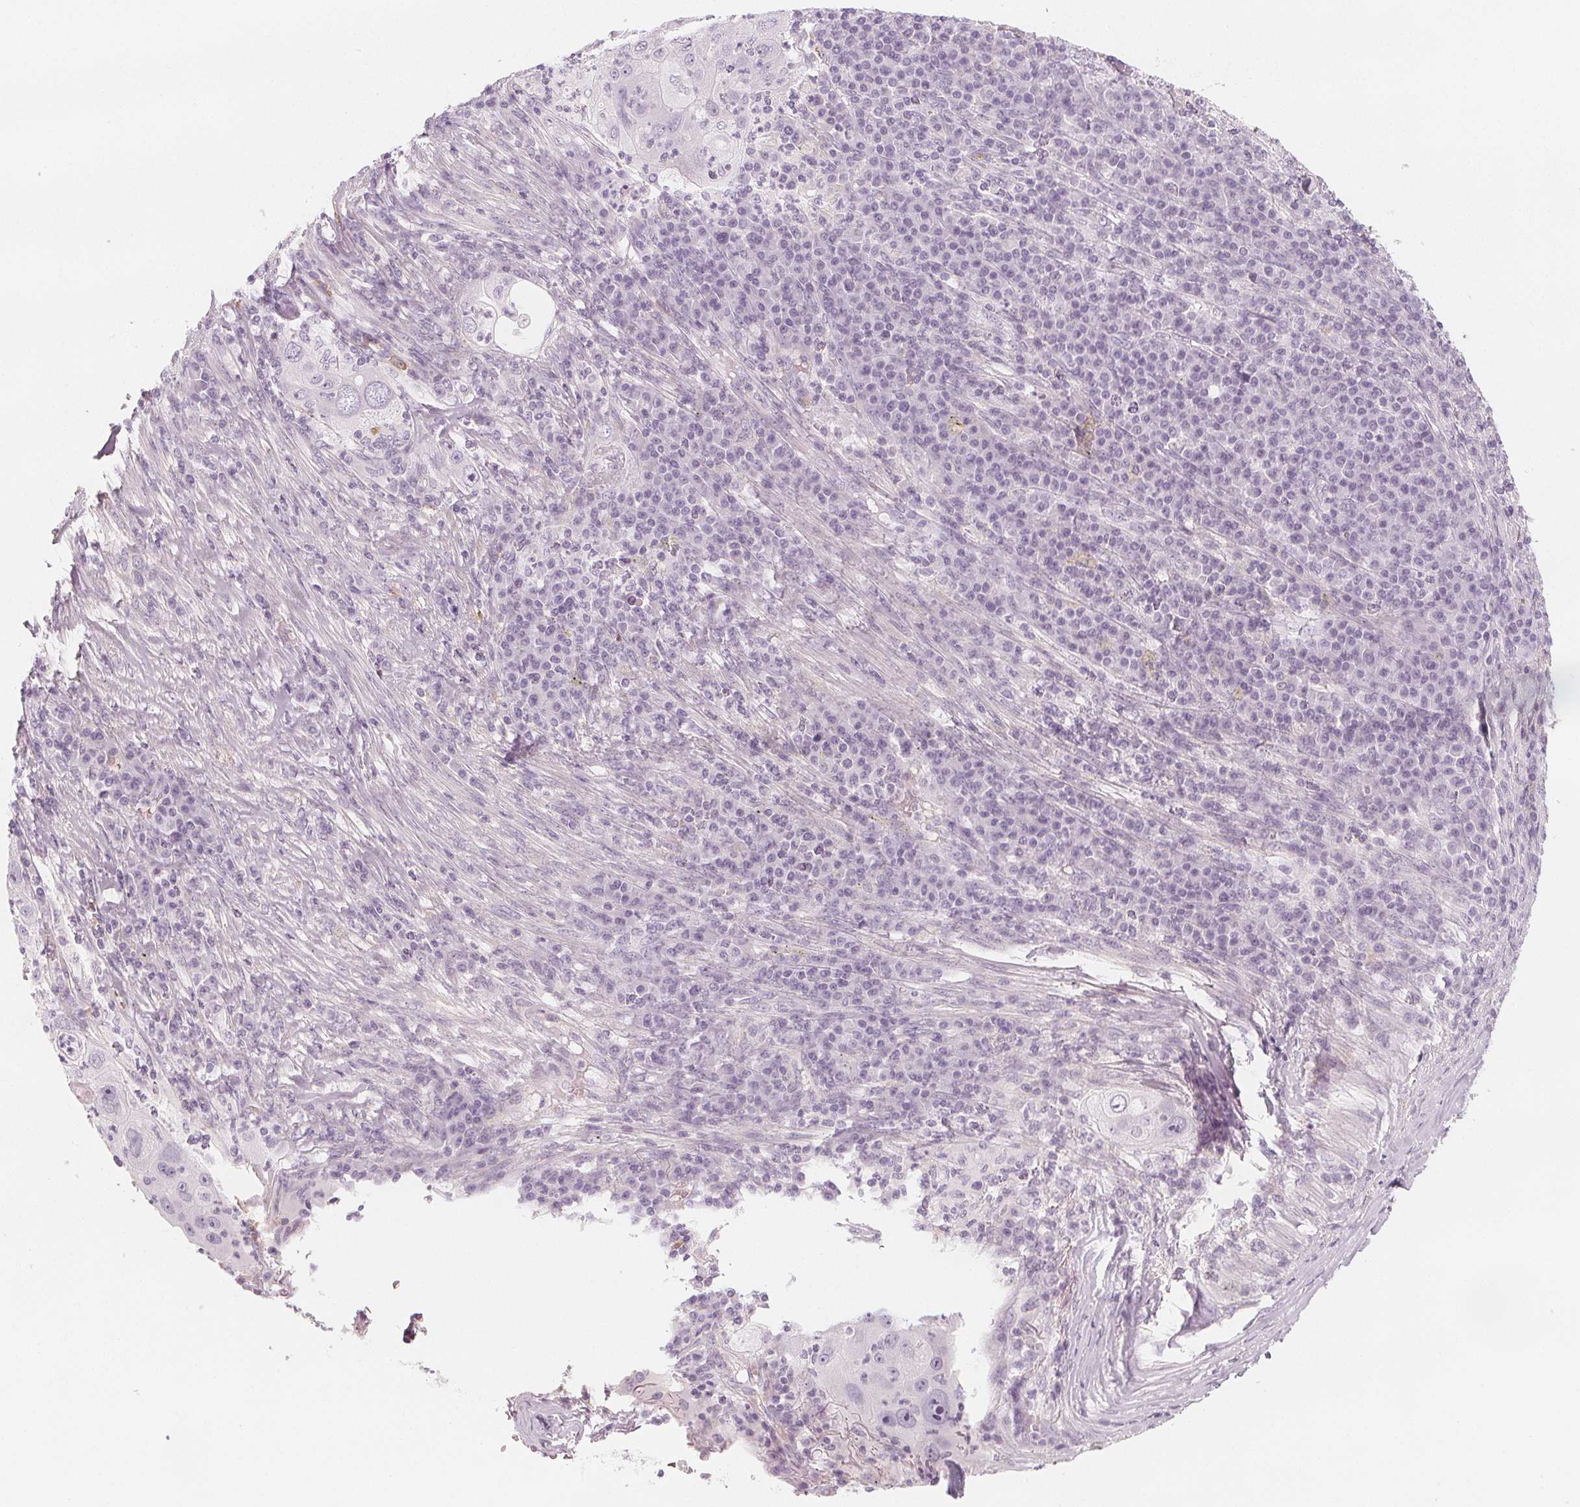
{"staining": {"intensity": "negative", "quantity": "none", "location": "none"}, "tissue": "lung cancer", "cell_type": "Tumor cells", "image_type": "cancer", "snomed": [{"axis": "morphology", "description": "Squamous cell carcinoma, NOS"}, {"axis": "topography", "description": "Lung"}], "caption": "Tumor cells show no significant staining in lung cancer.", "gene": "MAP1A", "patient": {"sex": "female", "age": 59}}